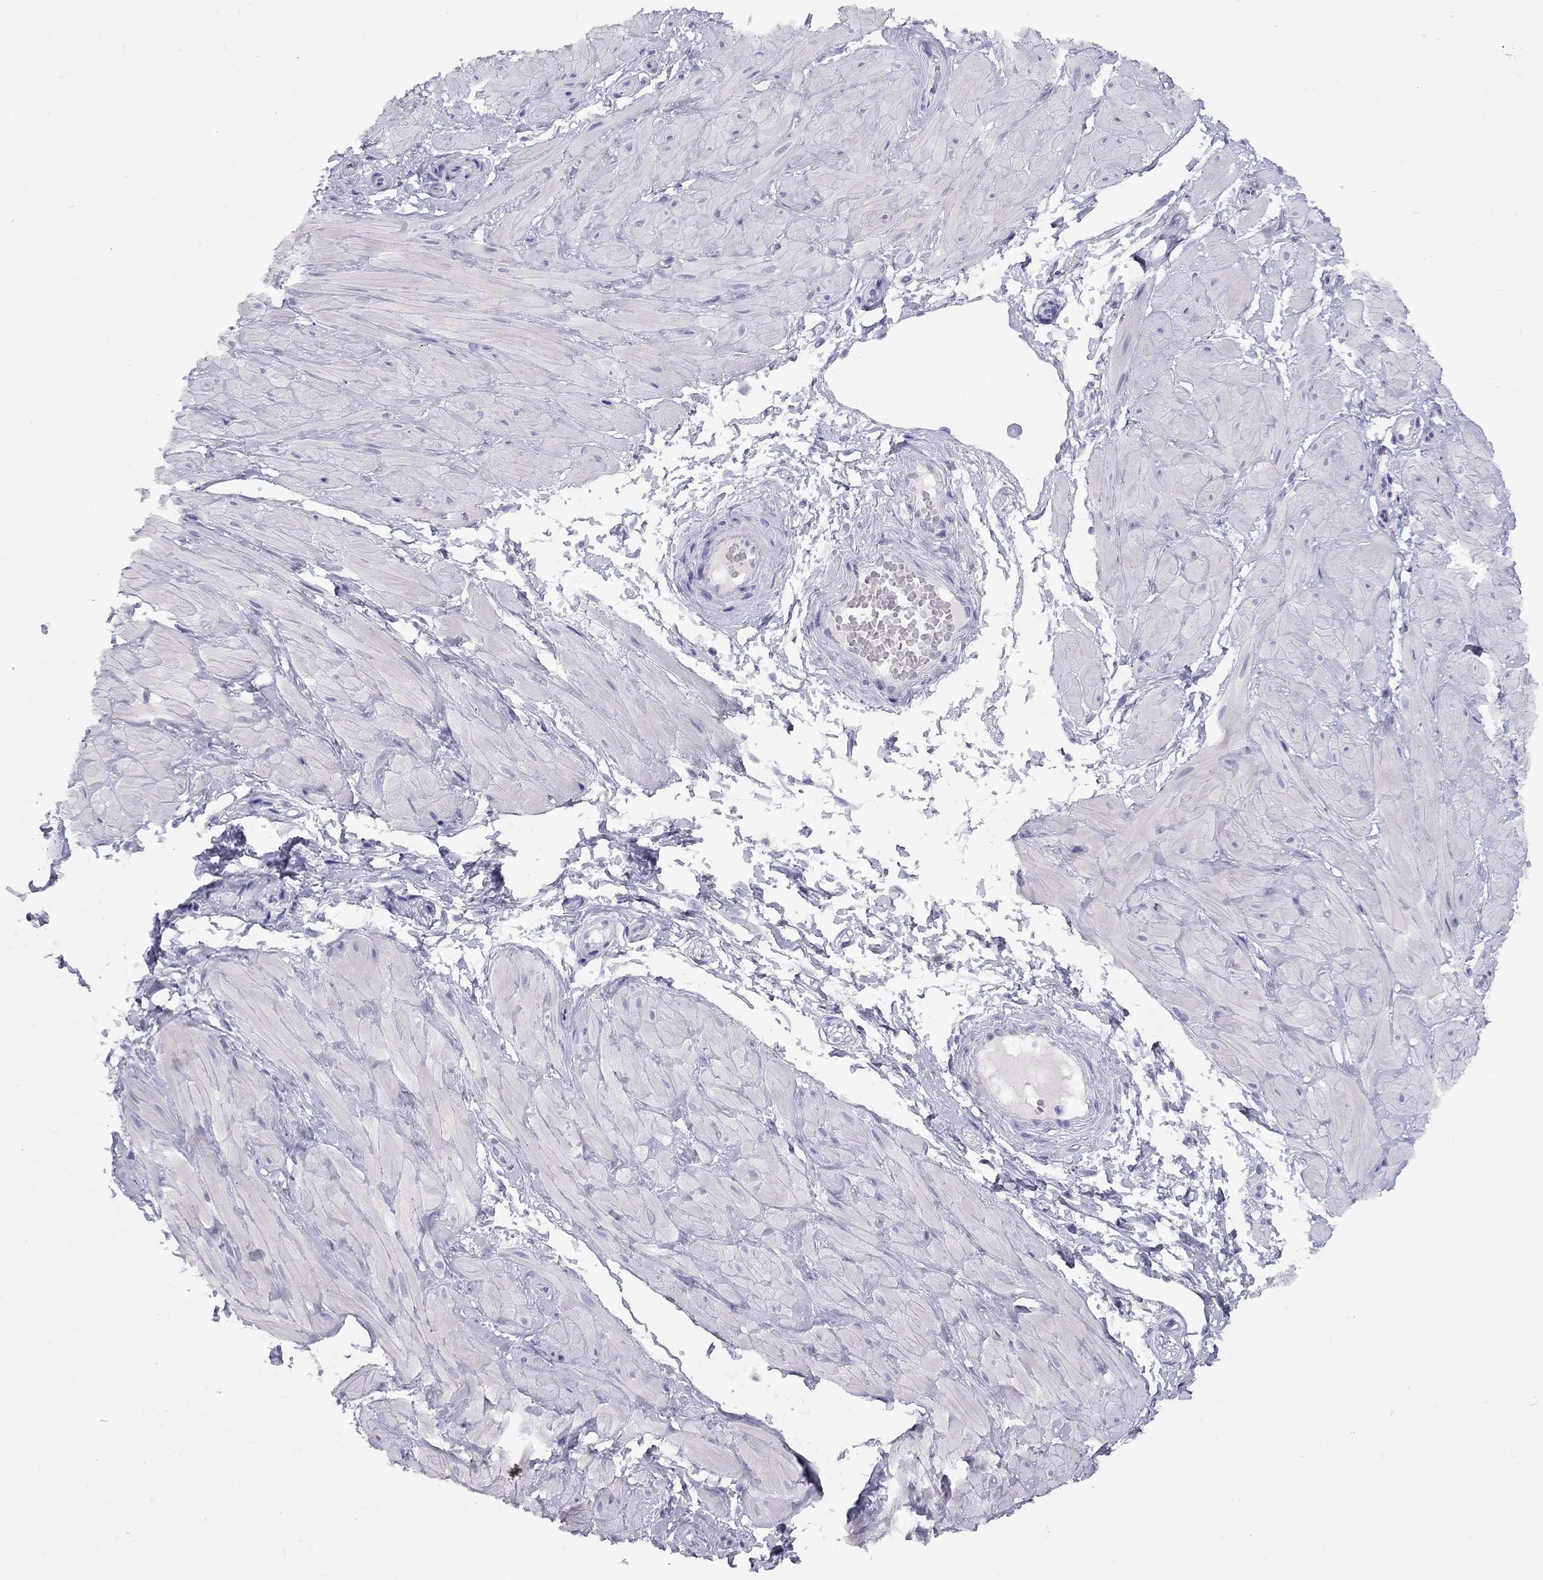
{"staining": {"intensity": "negative", "quantity": "none", "location": "none"}, "tissue": "adipose tissue", "cell_type": "Adipocytes", "image_type": "normal", "snomed": [{"axis": "morphology", "description": "Normal tissue, NOS"}, {"axis": "topography", "description": "Smooth muscle"}, {"axis": "topography", "description": "Peripheral nerve tissue"}], "caption": "Immunohistochemistry (IHC) histopathology image of unremarkable adipose tissue: adipose tissue stained with DAB (3,3'-diaminobenzidine) shows no significant protein positivity in adipocytes.", "gene": "FSCN3", "patient": {"sex": "male", "age": 22}}